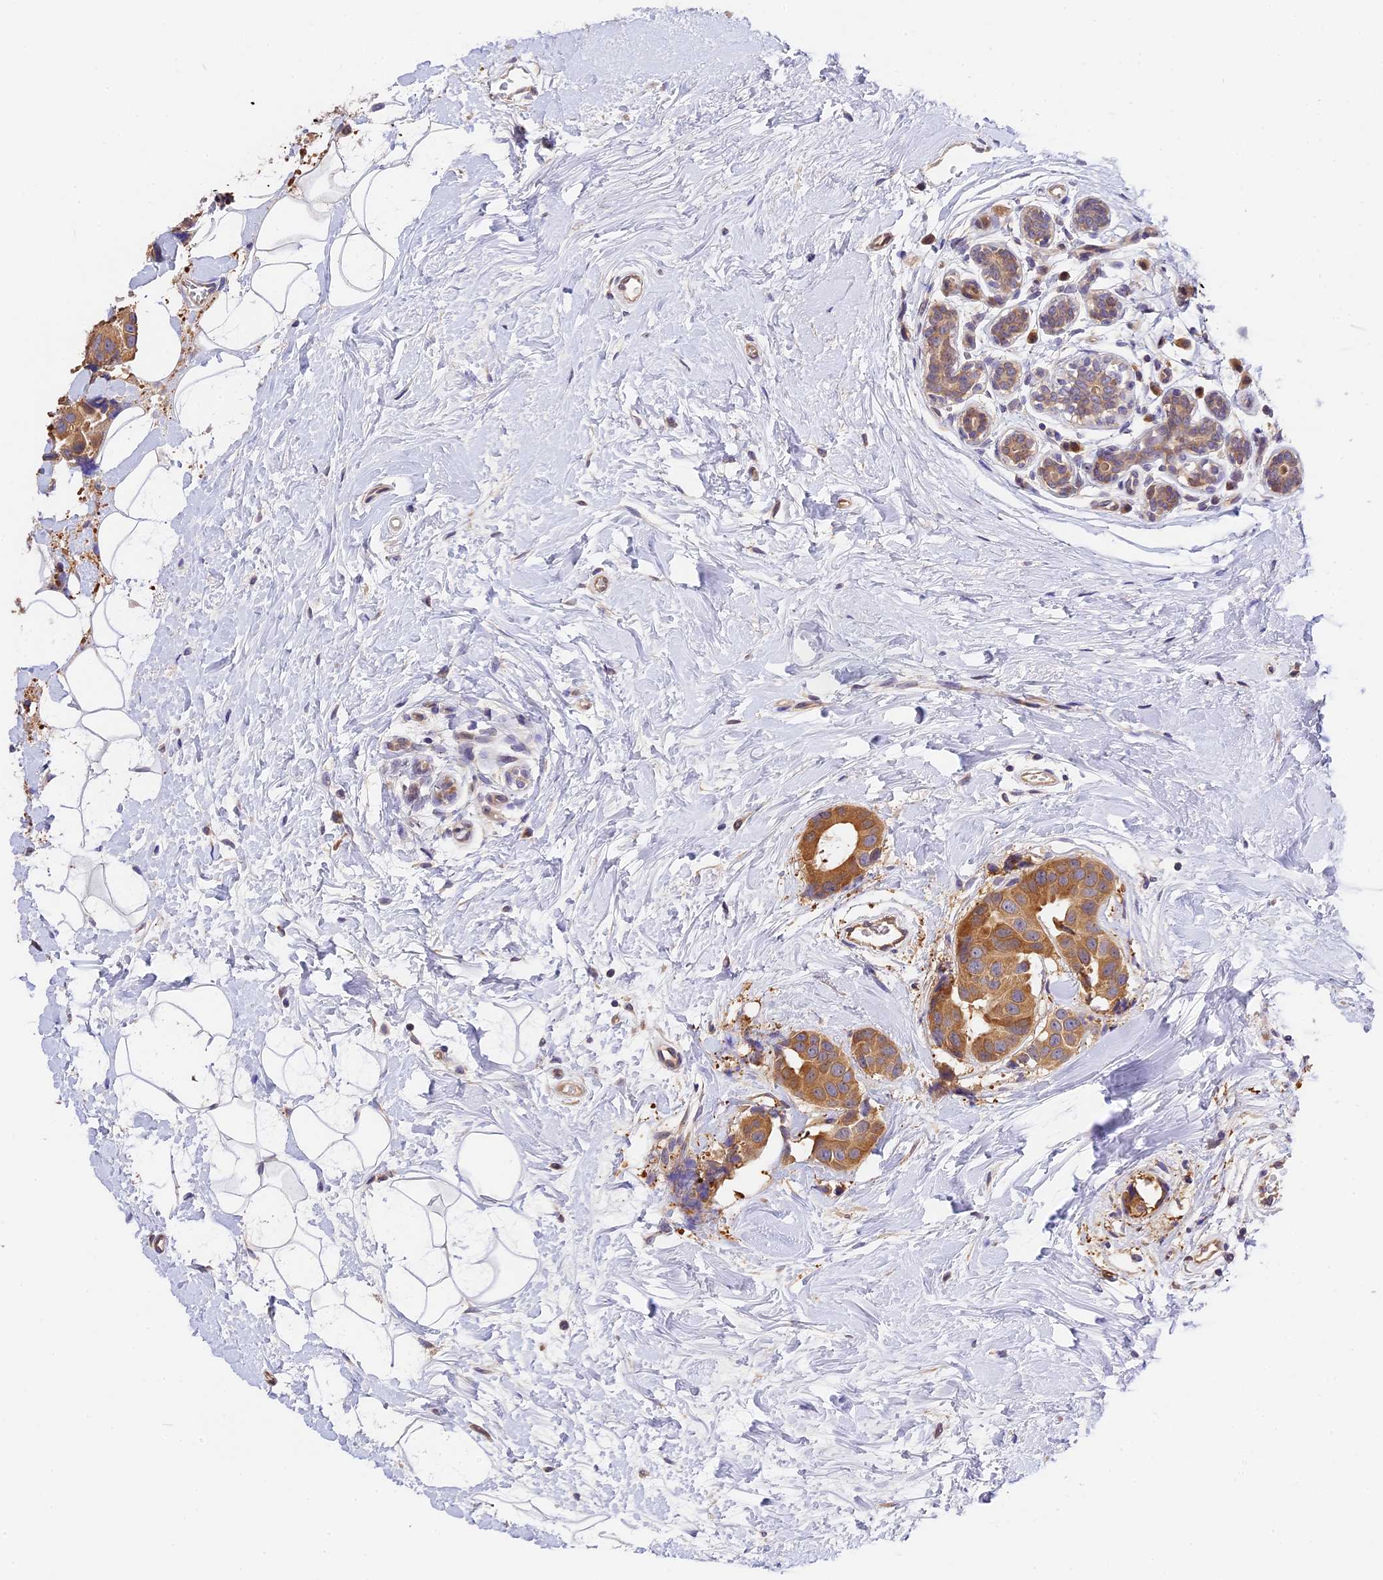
{"staining": {"intensity": "moderate", "quantity": ">75%", "location": "cytoplasmic/membranous"}, "tissue": "breast cancer", "cell_type": "Tumor cells", "image_type": "cancer", "snomed": [{"axis": "morphology", "description": "Normal tissue, NOS"}, {"axis": "morphology", "description": "Duct carcinoma"}, {"axis": "topography", "description": "Breast"}], "caption": "Protein staining of infiltrating ductal carcinoma (breast) tissue shows moderate cytoplasmic/membranous expression in approximately >75% of tumor cells.", "gene": "BSCL2", "patient": {"sex": "female", "age": 39}}